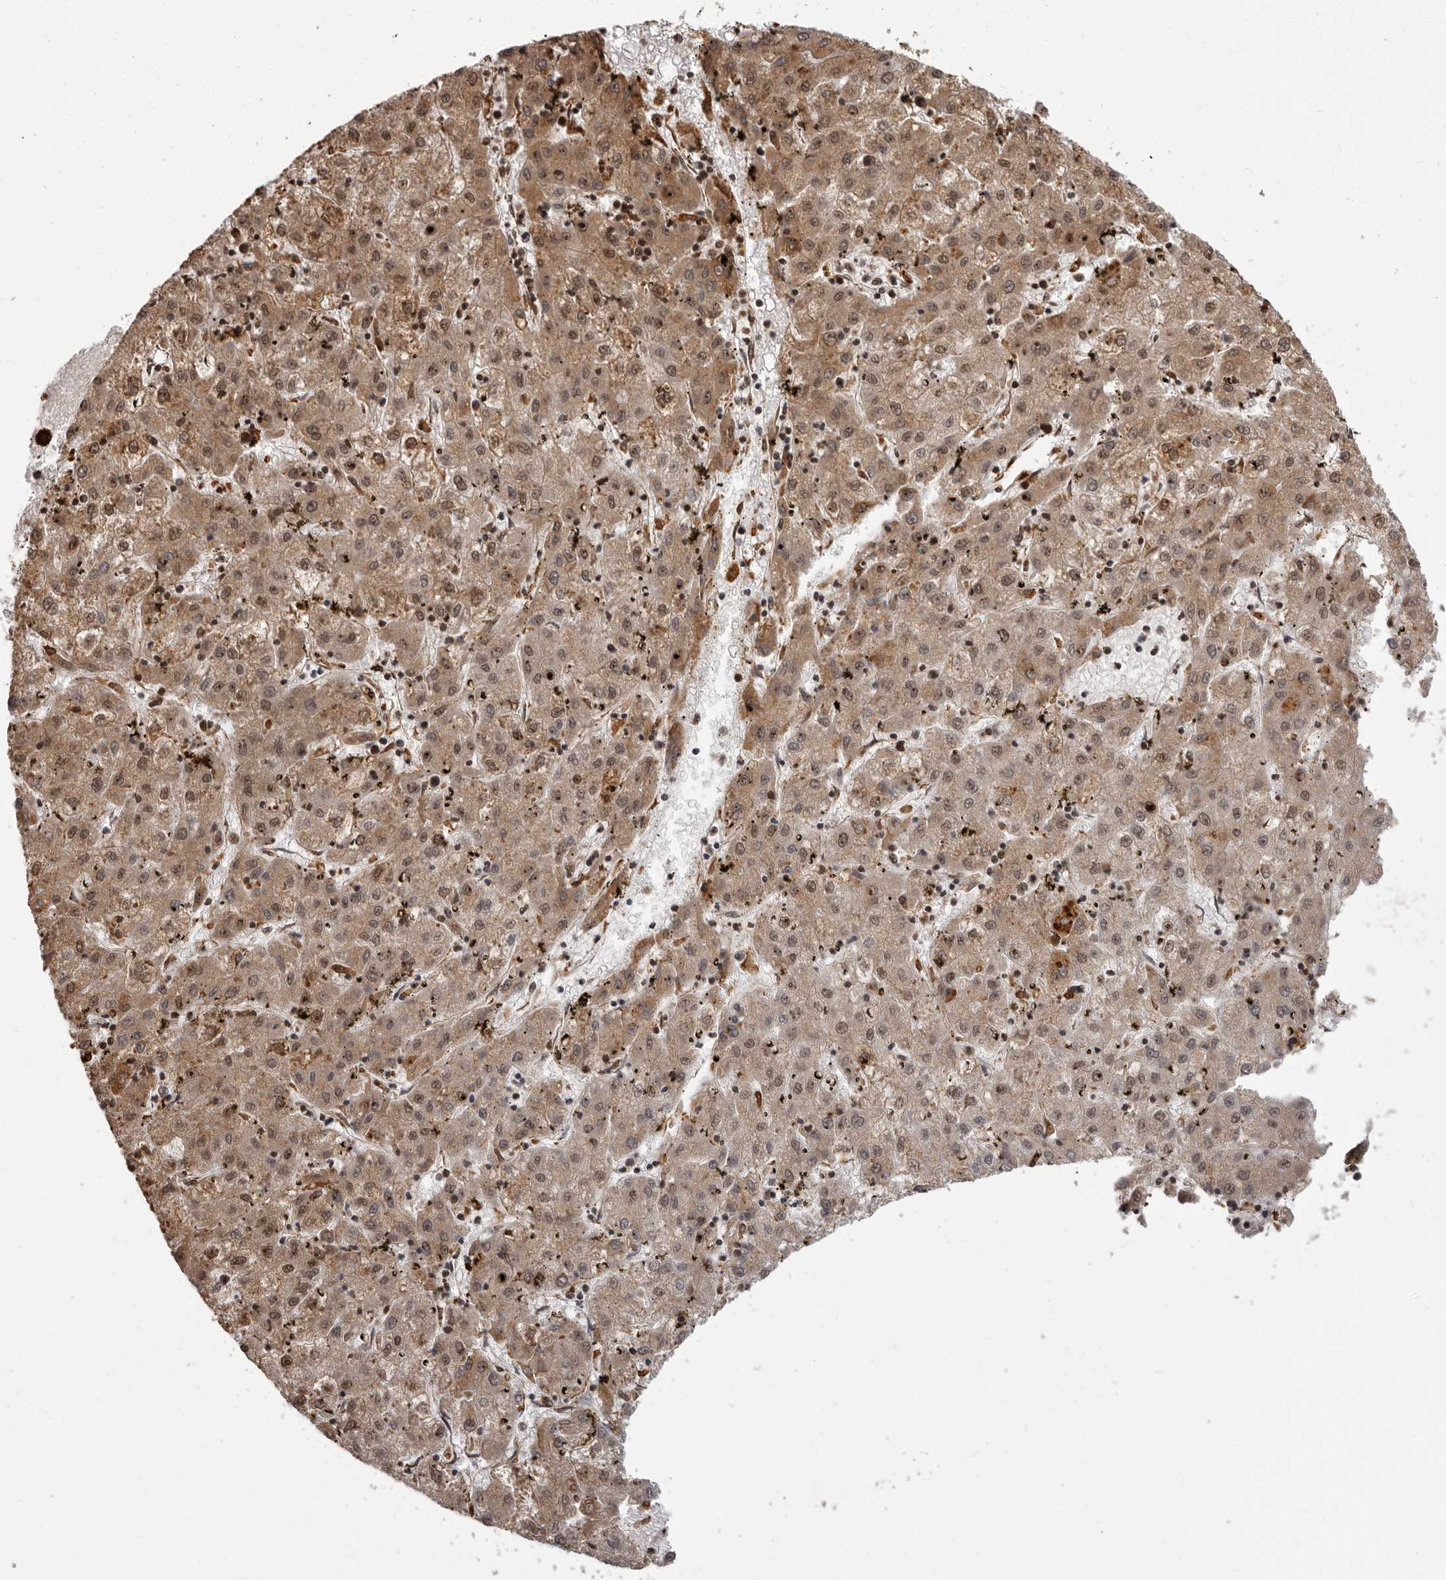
{"staining": {"intensity": "moderate", "quantity": ">75%", "location": "cytoplasmic/membranous,nuclear"}, "tissue": "liver cancer", "cell_type": "Tumor cells", "image_type": "cancer", "snomed": [{"axis": "morphology", "description": "Carcinoma, Hepatocellular, NOS"}, {"axis": "topography", "description": "Liver"}], "caption": "Moderate cytoplasmic/membranous and nuclear protein positivity is identified in about >75% of tumor cells in hepatocellular carcinoma (liver).", "gene": "IL32", "patient": {"sex": "male", "age": 72}}